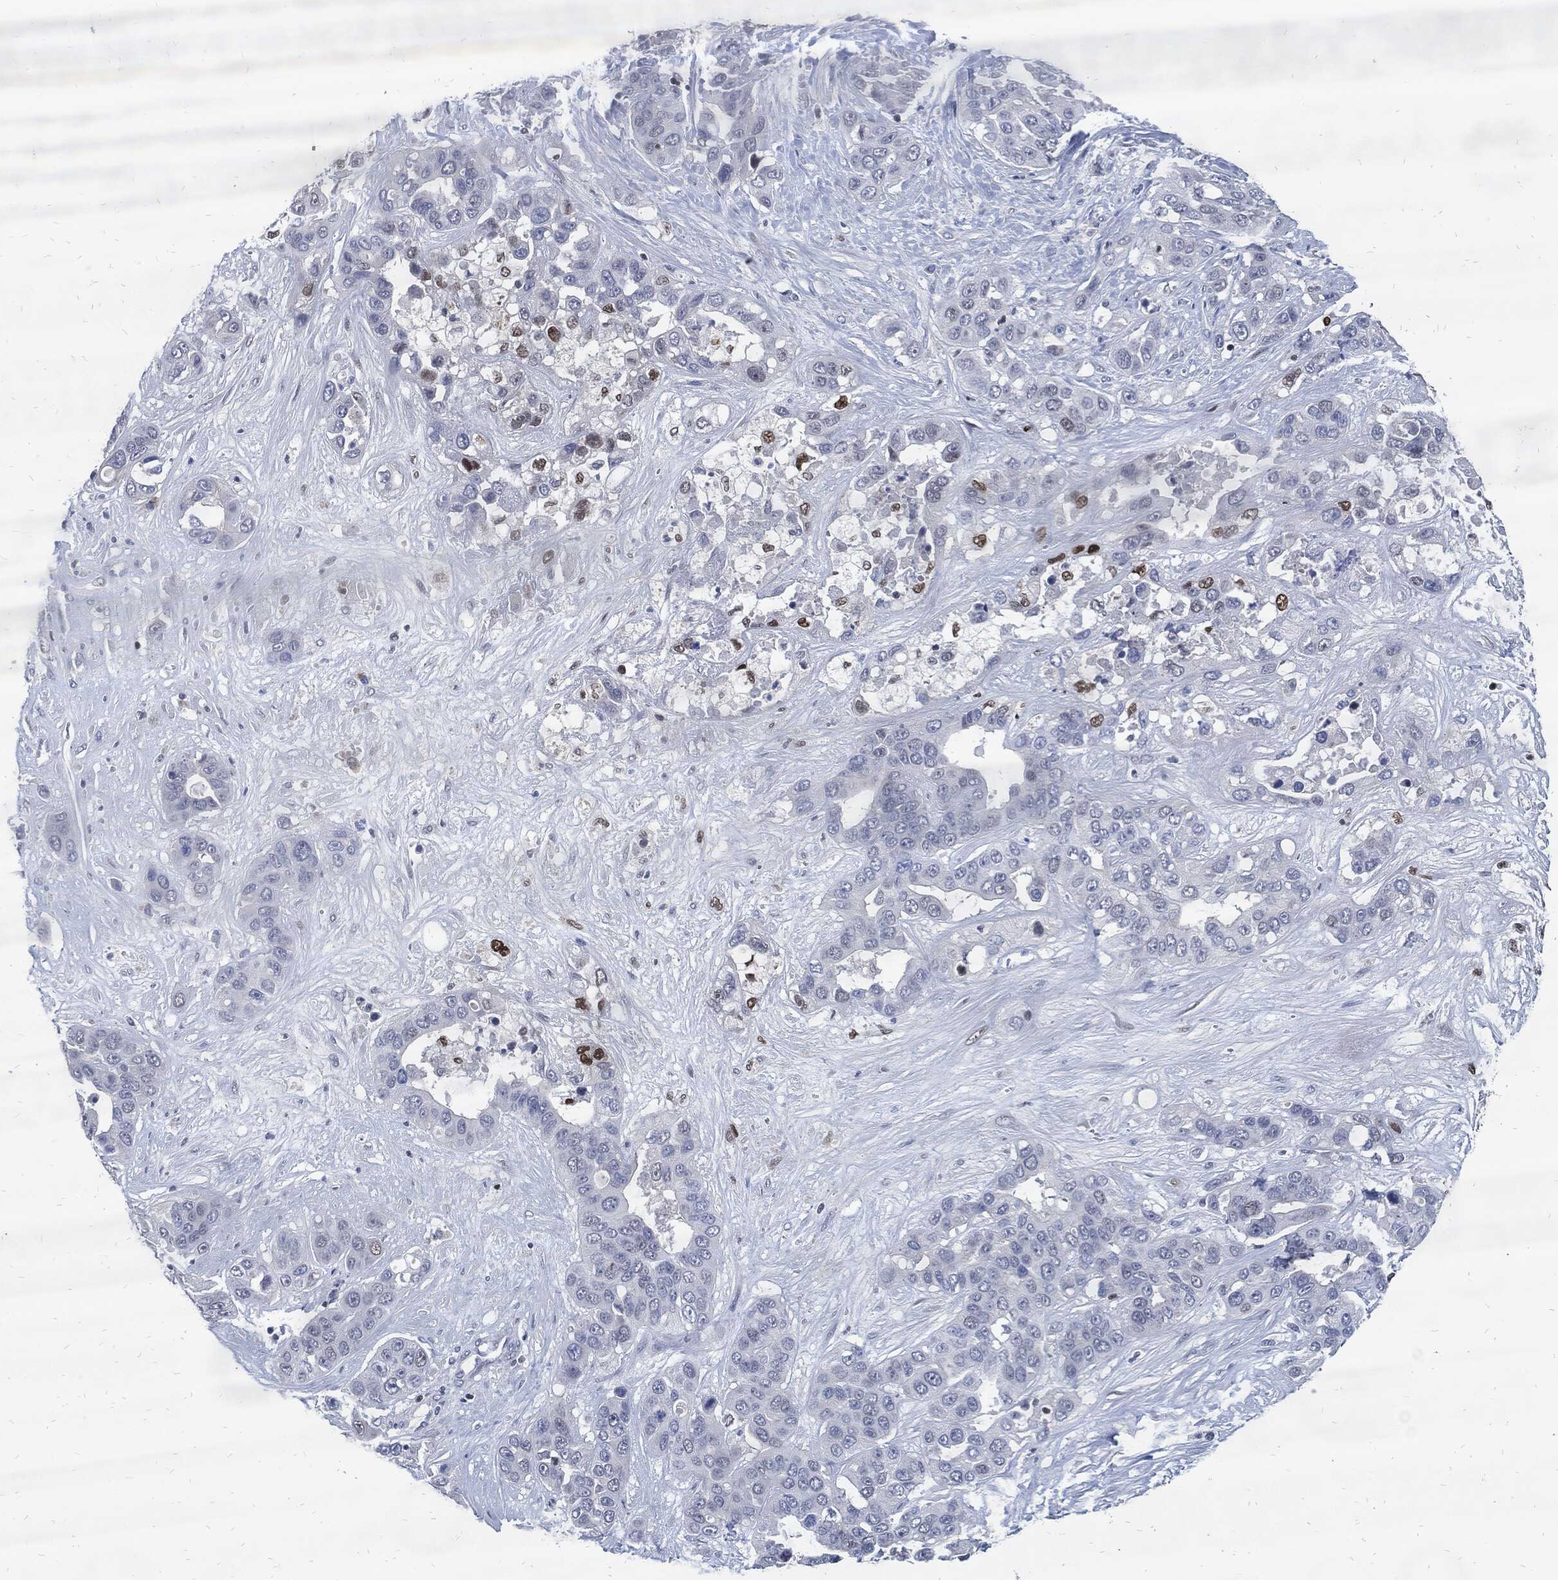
{"staining": {"intensity": "negative", "quantity": "none", "location": "none"}, "tissue": "liver cancer", "cell_type": "Tumor cells", "image_type": "cancer", "snomed": [{"axis": "morphology", "description": "Cholangiocarcinoma"}, {"axis": "topography", "description": "Liver"}], "caption": "Photomicrograph shows no protein expression in tumor cells of cholangiocarcinoma (liver) tissue.", "gene": "JUN", "patient": {"sex": "female", "age": 52}}